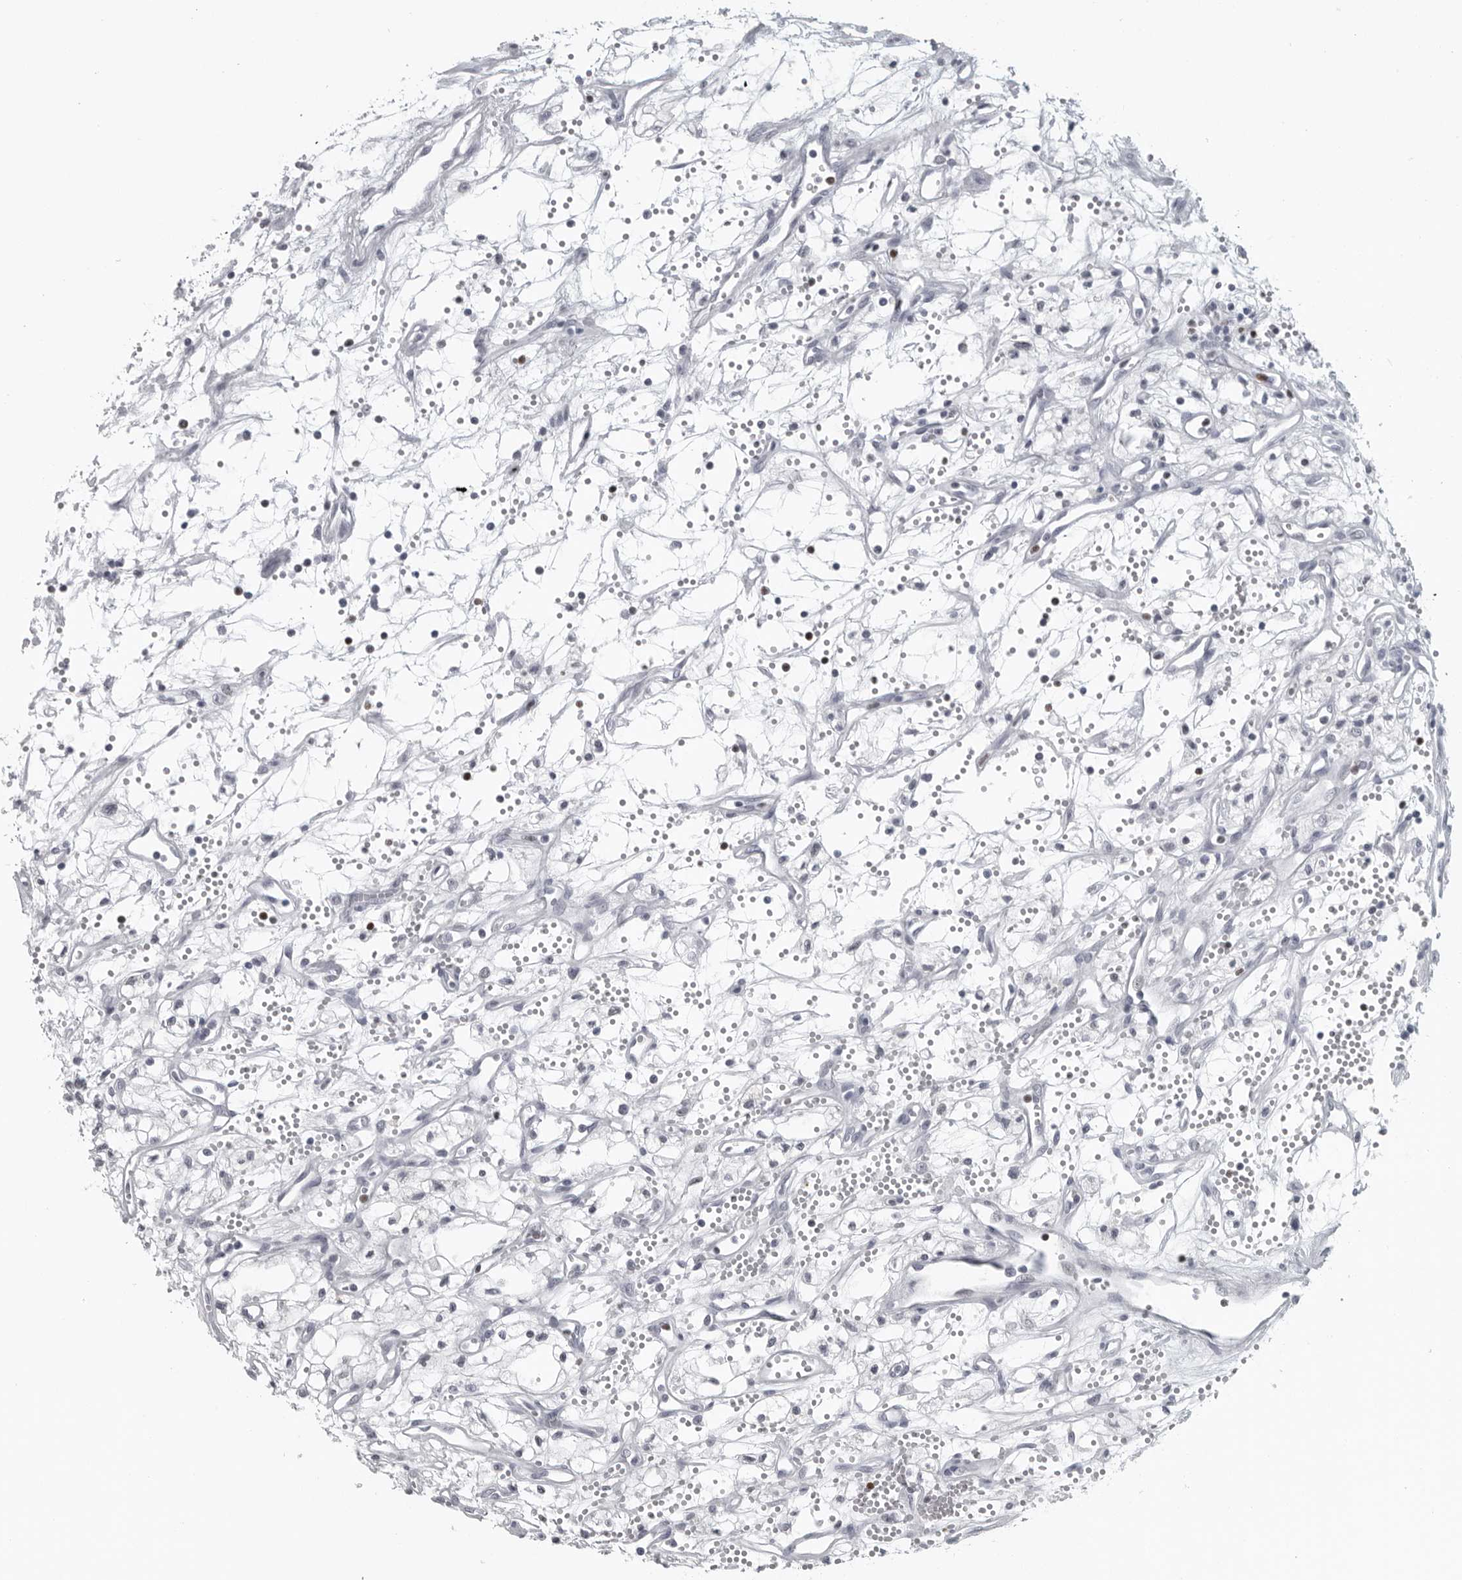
{"staining": {"intensity": "negative", "quantity": "none", "location": "none"}, "tissue": "renal cancer", "cell_type": "Tumor cells", "image_type": "cancer", "snomed": [{"axis": "morphology", "description": "Adenocarcinoma, NOS"}, {"axis": "topography", "description": "Kidney"}], "caption": "A photomicrograph of renal cancer (adenocarcinoma) stained for a protein demonstrates no brown staining in tumor cells.", "gene": "SATB2", "patient": {"sex": "male", "age": 59}}